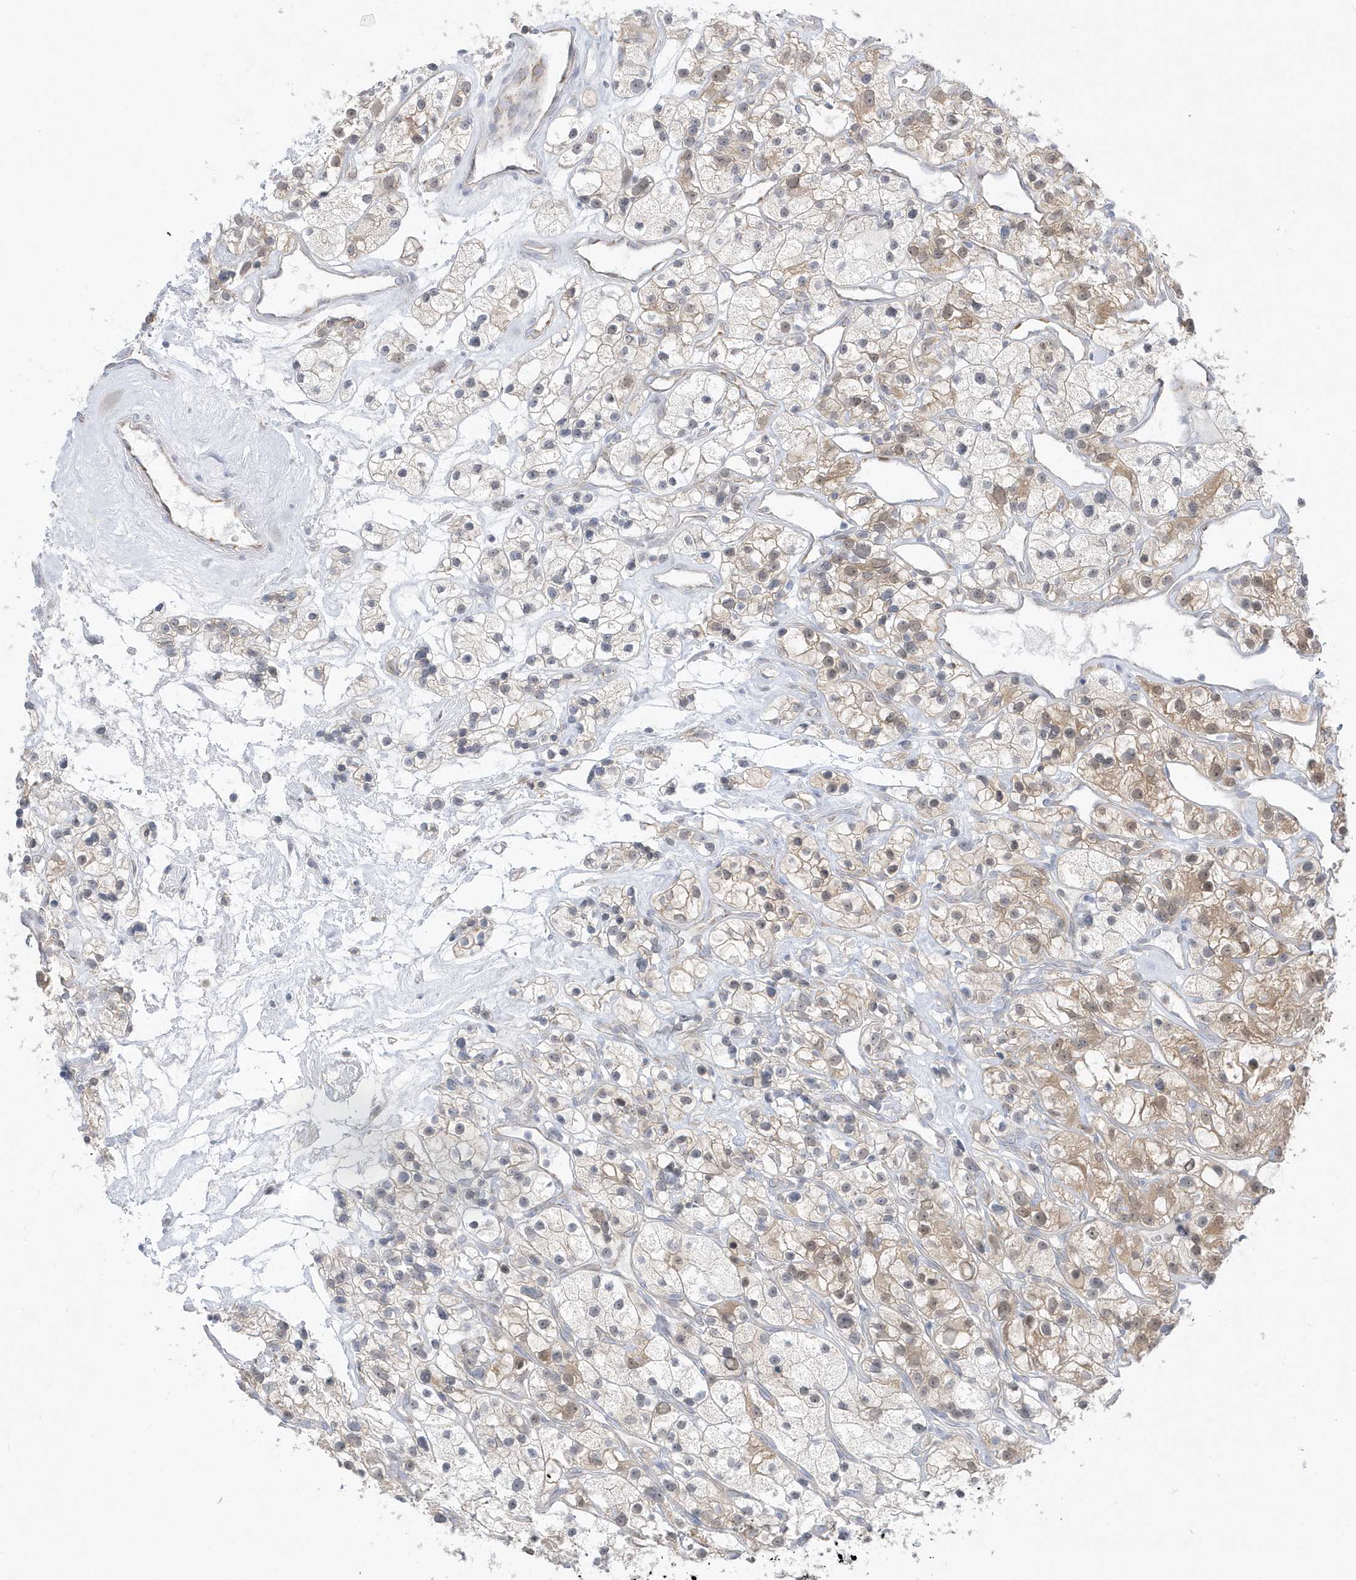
{"staining": {"intensity": "weak", "quantity": "25%-75%", "location": "cytoplasmic/membranous,nuclear"}, "tissue": "renal cancer", "cell_type": "Tumor cells", "image_type": "cancer", "snomed": [{"axis": "morphology", "description": "Adenocarcinoma, NOS"}, {"axis": "topography", "description": "Kidney"}], "caption": "This image demonstrates immunohistochemistry staining of renal cancer (adenocarcinoma), with low weak cytoplasmic/membranous and nuclear staining in about 25%-75% of tumor cells.", "gene": "PCBD1", "patient": {"sex": "female", "age": 57}}